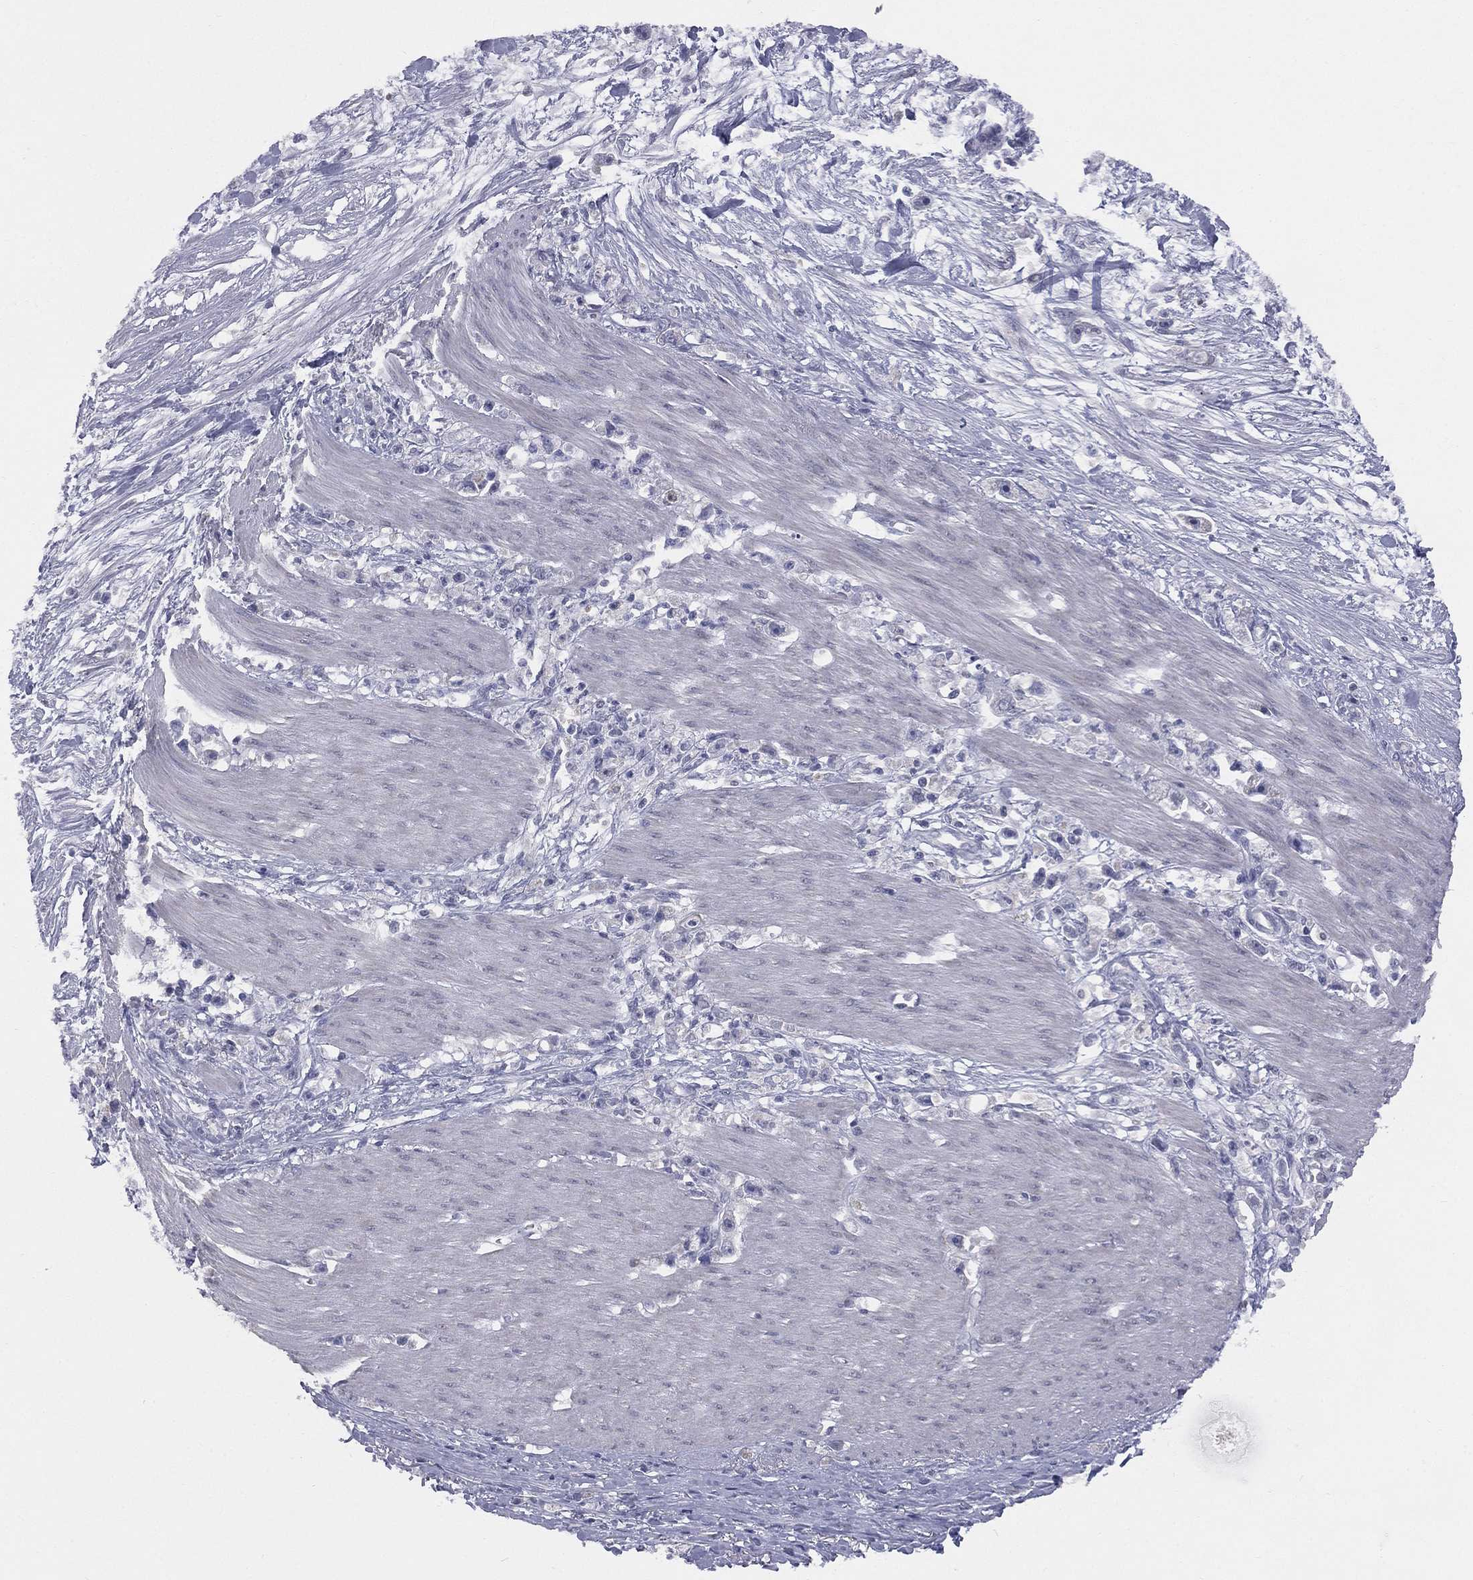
{"staining": {"intensity": "negative", "quantity": "none", "location": "none"}, "tissue": "stomach cancer", "cell_type": "Tumor cells", "image_type": "cancer", "snomed": [{"axis": "morphology", "description": "Adenocarcinoma, NOS"}, {"axis": "topography", "description": "Stomach"}], "caption": "Immunohistochemistry (IHC) of human stomach cancer demonstrates no expression in tumor cells.", "gene": "DMKN", "patient": {"sex": "female", "age": 59}}